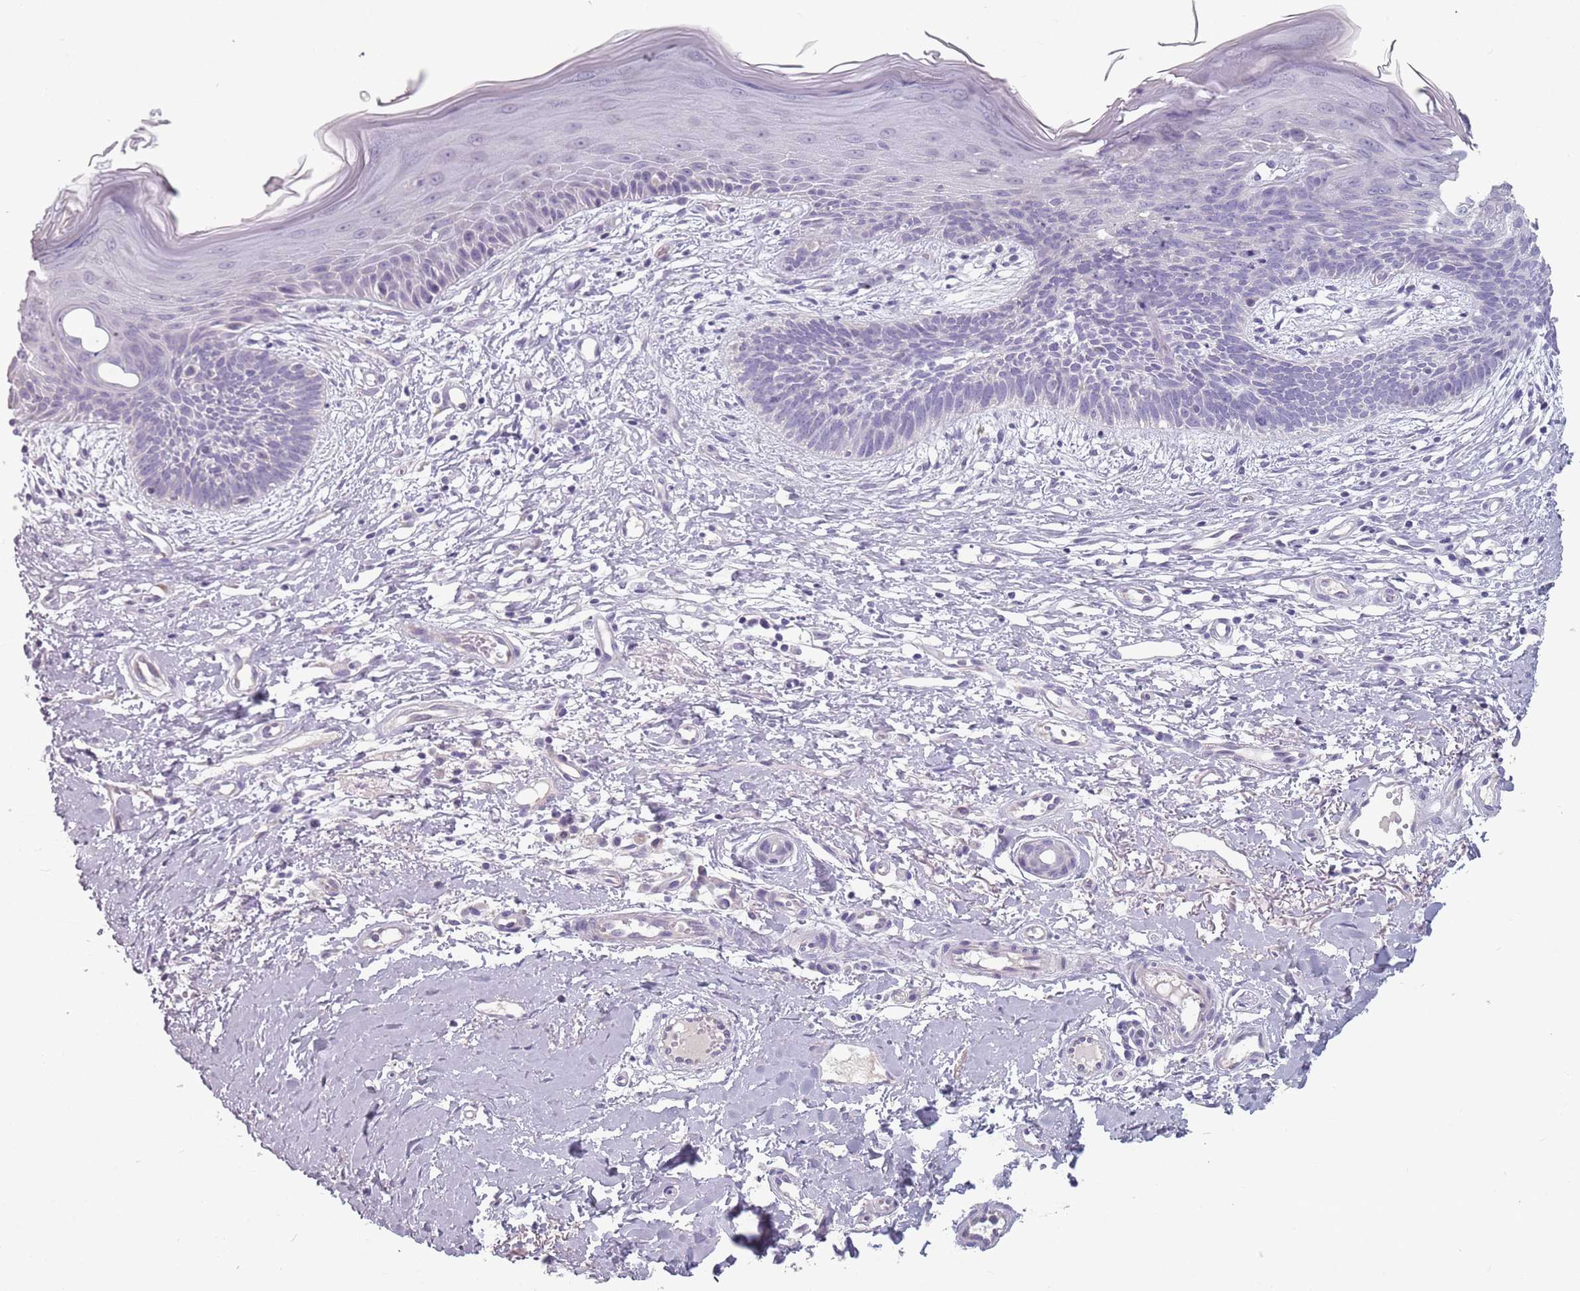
{"staining": {"intensity": "negative", "quantity": "none", "location": "none"}, "tissue": "skin cancer", "cell_type": "Tumor cells", "image_type": "cancer", "snomed": [{"axis": "morphology", "description": "Basal cell carcinoma"}, {"axis": "topography", "description": "Skin"}], "caption": "Immunohistochemistry (IHC) of human skin cancer (basal cell carcinoma) shows no expression in tumor cells.", "gene": "CEP19", "patient": {"sex": "male", "age": 78}}